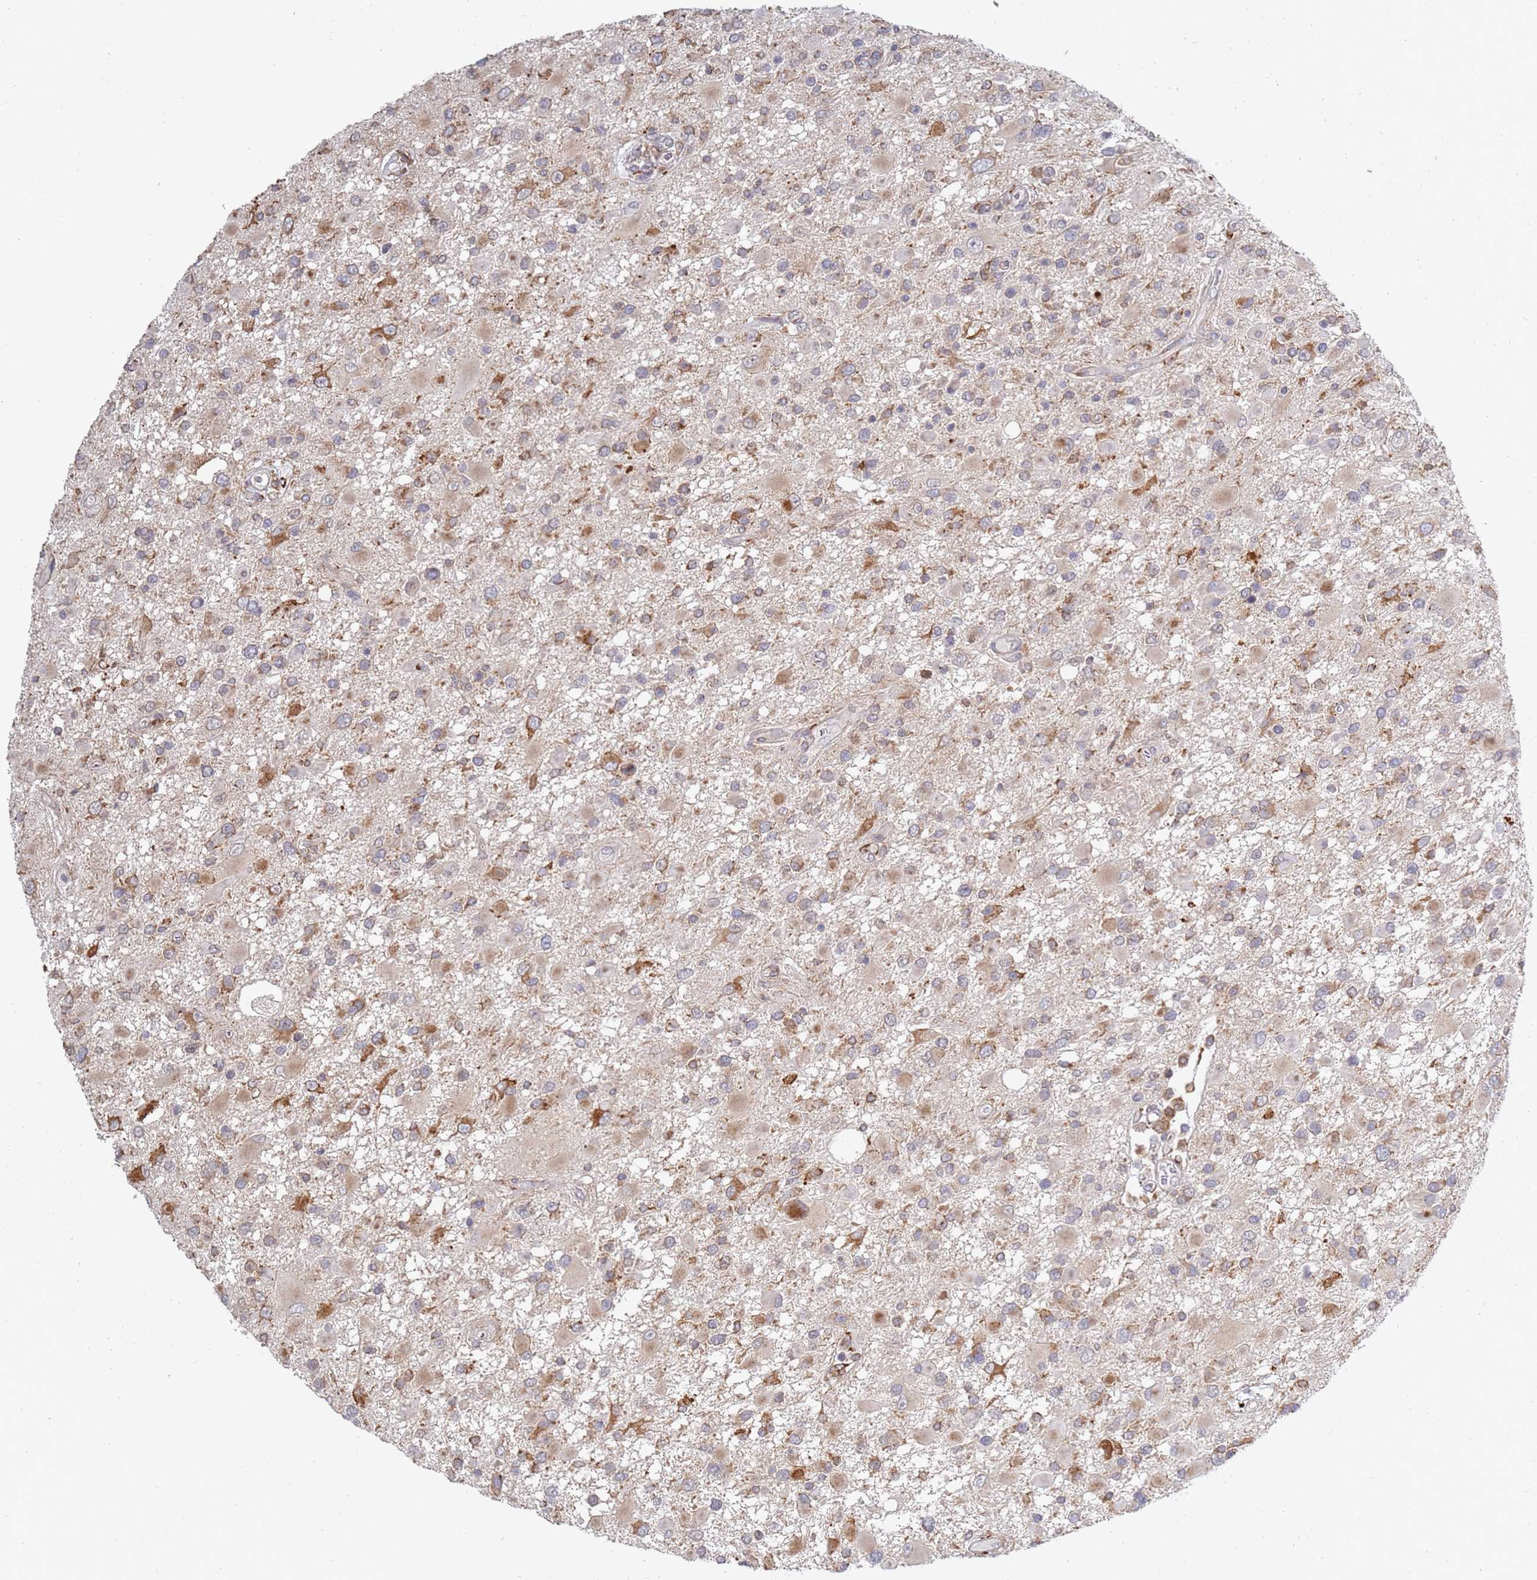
{"staining": {"intensity": "weak", "quantity": "<25%", "location": "cytoplasmic/membranous"}, "tissue": "glioma", "cell_type": "Tumor cells", "image_type": "cancer", "snomed": [{"axis": "morphology", "description": "Glioma, malignant, High grade"}, {"axis": "topography", "description": "Brain"}], "caption": "The IHC micrograph has no significant positivity in tumor cells of glioma tissue.", "gene": "VRK2", "patient": {"sex": "male", "age": 53}}